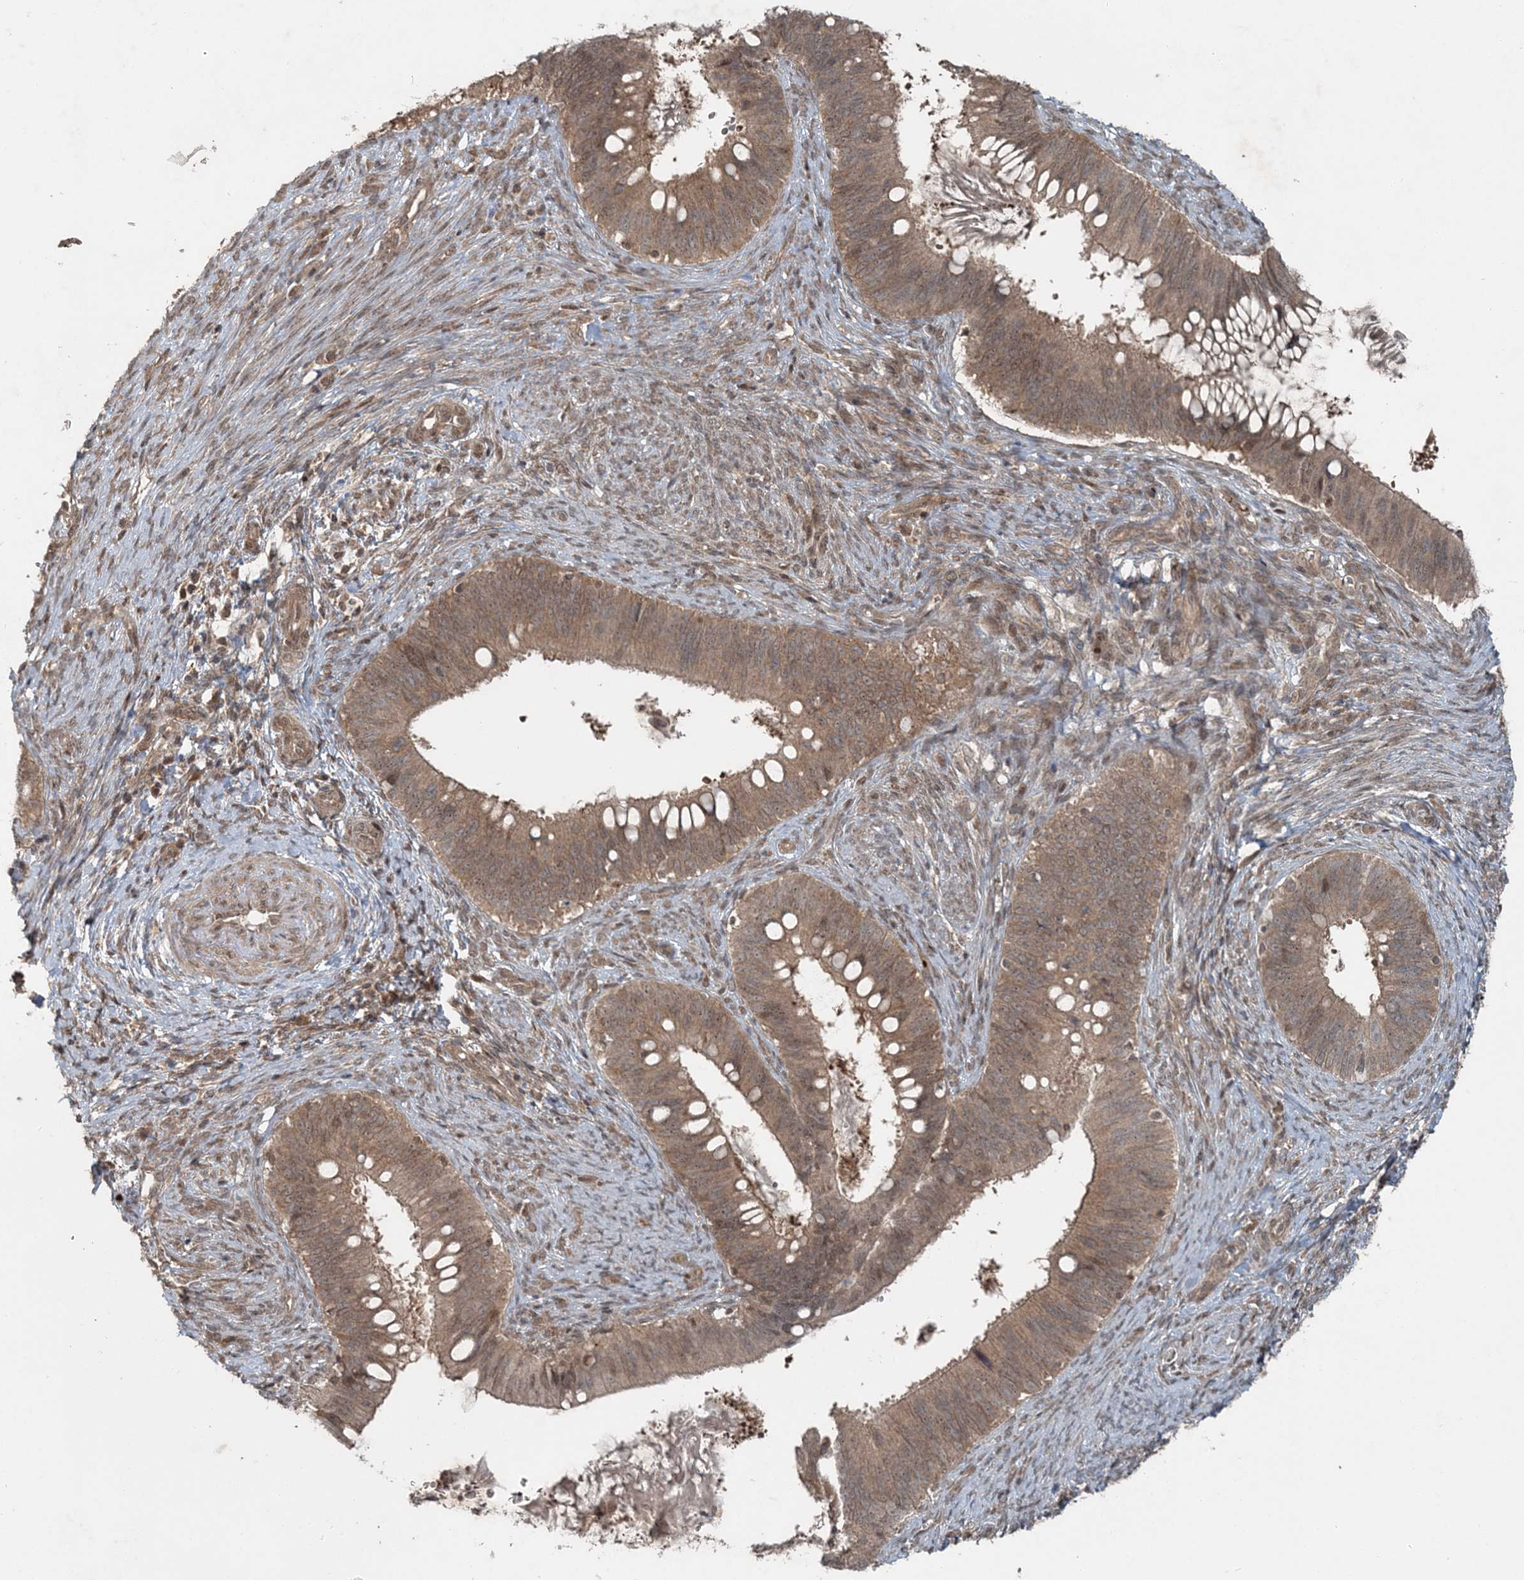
{"staining": {"intensity": "moderate", "quantity": ">75%", "location": "cytoplasmic/membranous"}, "tissue": "cervical cancer", "cell_type": "Tumor cells", "image_type": "cancer", "snomed": [{"axis": "morphology", "description": "Adenocarcinoma, NOS"}, {"axis": "topography", "description": "Cervix"}], "caption": "Immunohistochemistry (IHC) histopathology image of human cervical adenocarcinoma stained for a protein (brown), which shows medium levels of moderate cytoplasmic/membranous staining in about >75% of tumor cells.", "gene": "FBXL17", "patient": {"sex": "female", "age": 42}}